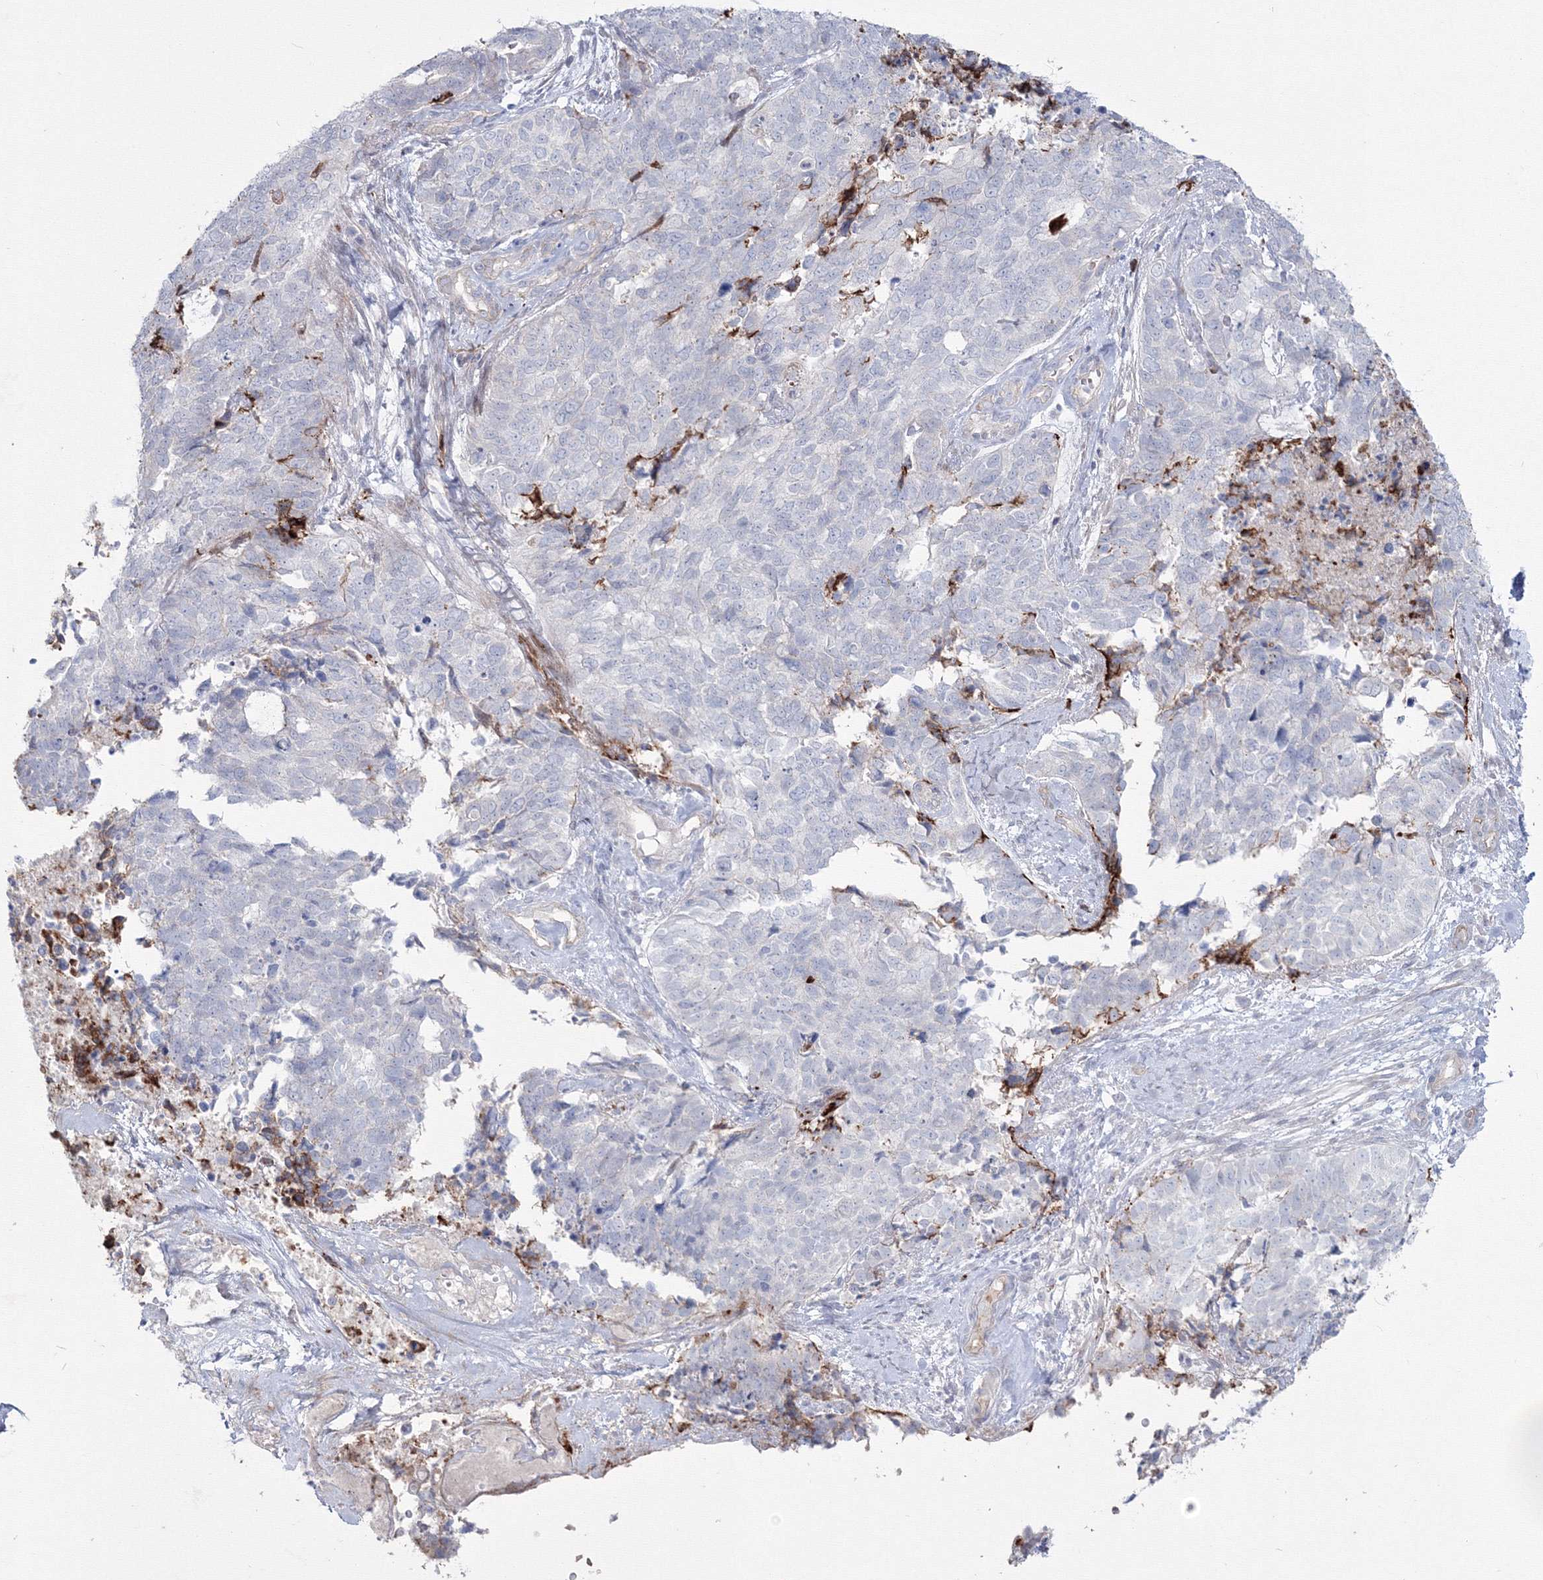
{"staining": {"intensity": "negative", "quantity": "none", "location": "none"}, "tissue": "cervical cancer", "cell_type": "Tumor cells", "image_type": "cancer", "snomed": [{"axis": "morphology", "description": "Squamous cell carcinoma, NOS"}, {"axis": "topography", "description": "Cervix"}], "caption": "High magnification brightfield microscopy of cervical squamous cell carcinoma stained with DAB (3,3'-diaminobenzidine) (brown) and counterstained with hematoxylin (blue): tumor cells show no significant expression. (DAB immunohistochemistry visualized using brightfield microscopy, high magnification).", "gene": "HYAL2", "patient": {"sex": "female", "age": 63}}